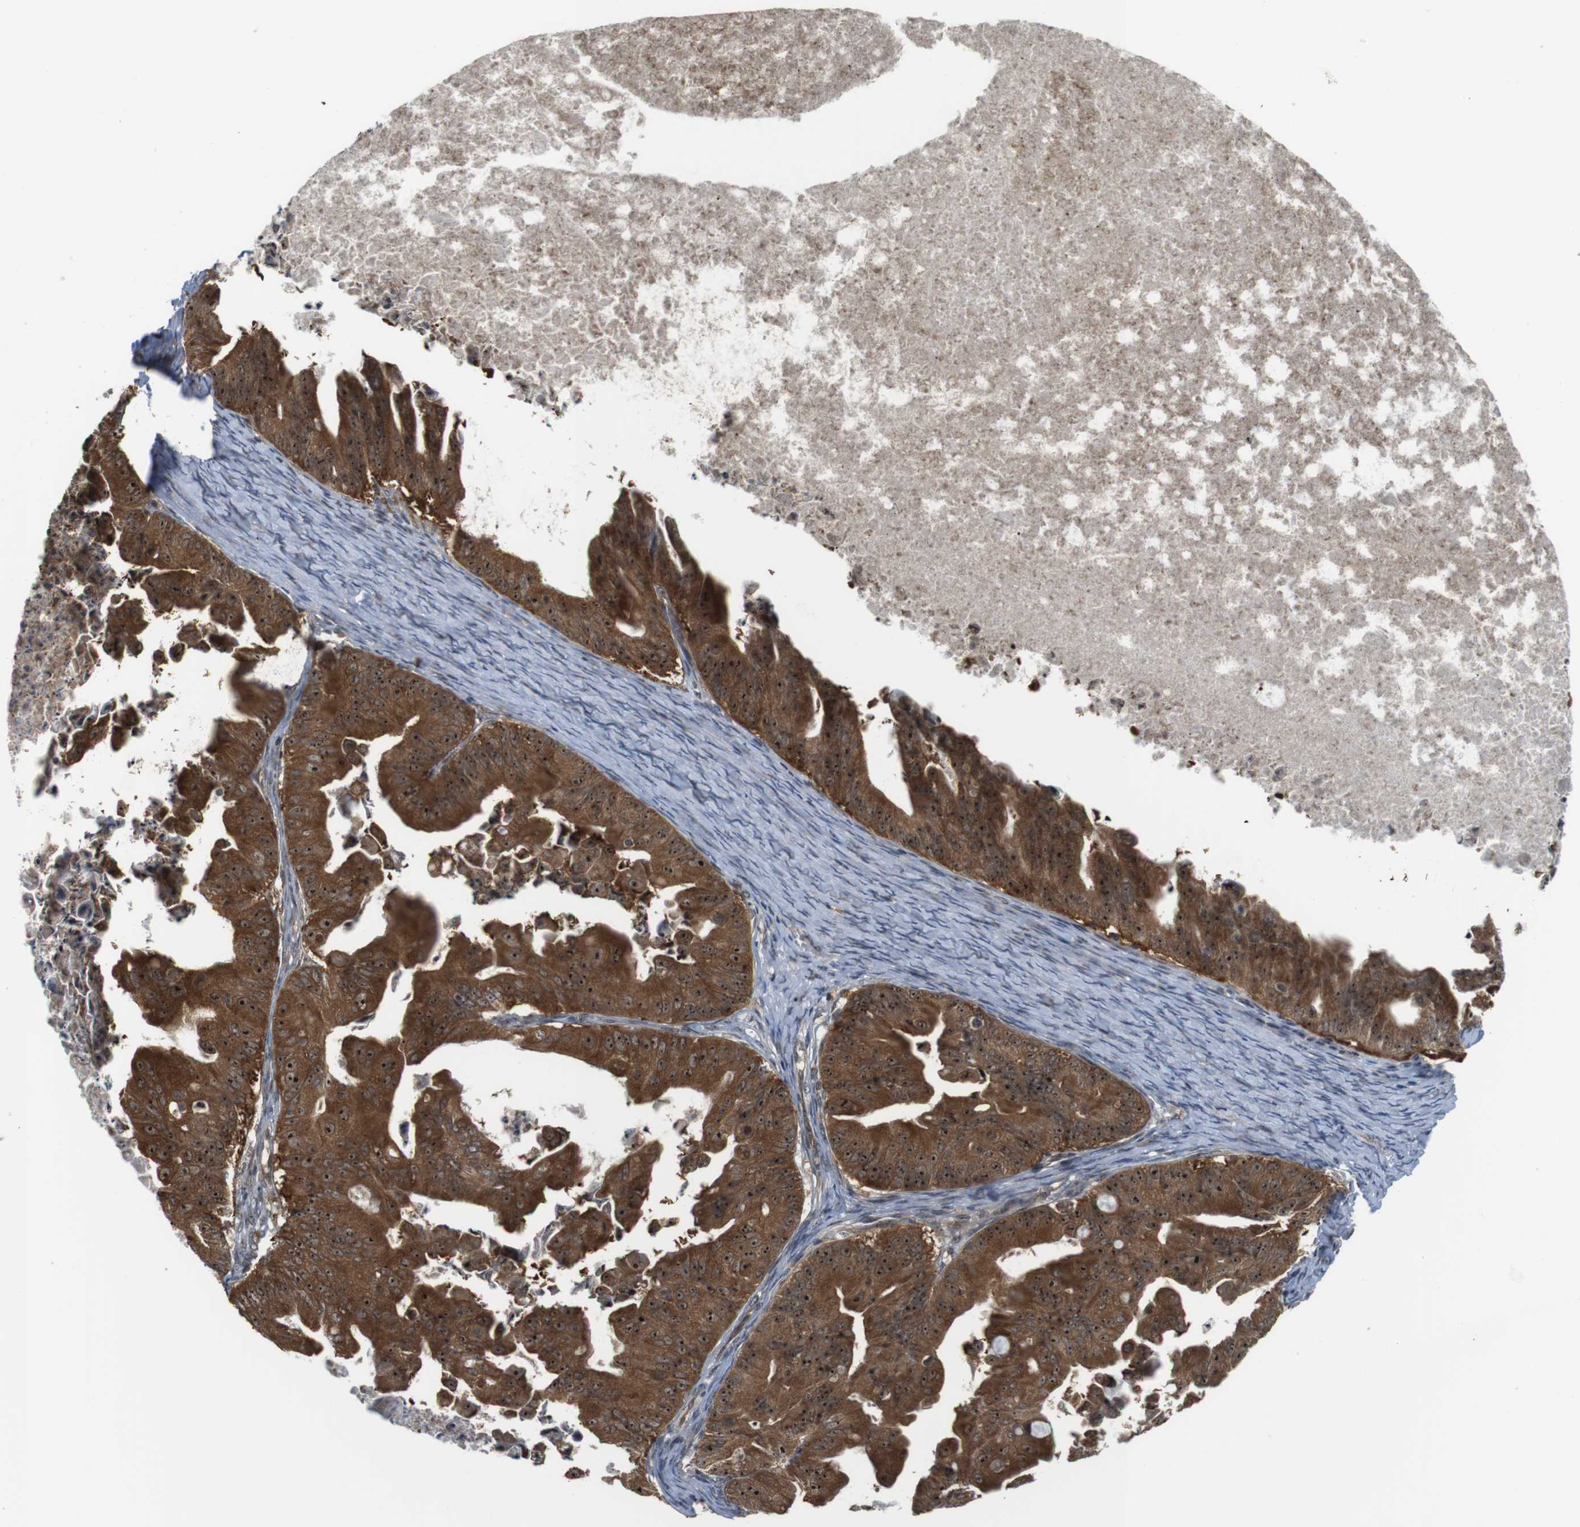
{"staining": {"intensity": "strong", "quantity": ">75%", "location": "cytoplasmic/membranous,nuclear"}, "tissue": "ovarian cancer", "cell_type": "Tumor cells", "image_type": "cancer", "snomed": [{"axis": "morphology", "description": "Cystadenocarcinoma, mucinous, NOS"}, {"axis": "topography", "description": "Ovary"}], "caption": "Tumor cells demonstrate strong cytoplasmic/membranous and nuclear expression in about >75% of cells in ovarian cancer.", "gene": "CC2D1A", "patient": {"sex": "female", "age": 37}}